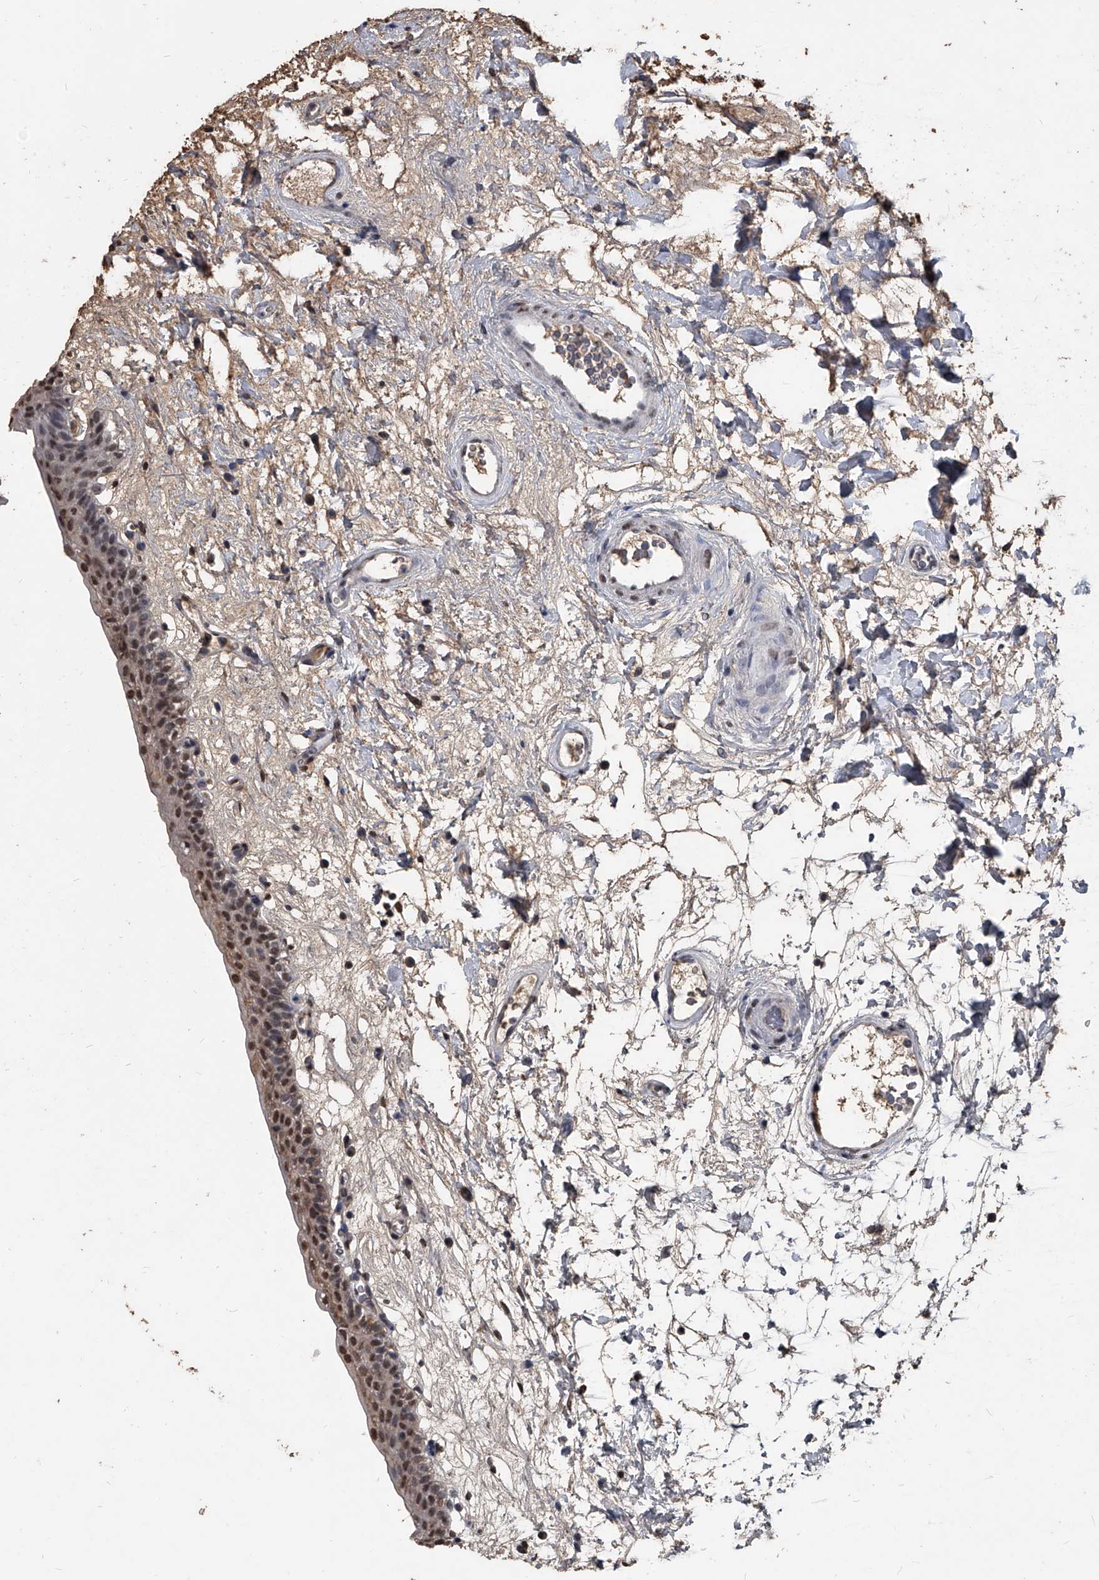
{"staining": {"intensity": "moderate", "quantity": ">75%", "location": "nuclear"}, "tissue": "urinary bladder", "cell_type": "Urothelial cells", "image_type": "normal", "snomed": [{"axis": "morphology", "description": "Normal tissue, NOS"}, {"axis": "topography", "description": "Urinary bladder"}], "caption": "This photomicrograph exhibits benign urinary bladder stained with immunohistochemistry (IHC) to label a protein in brown. The nuclear of urothelial cells show moderate positivity for the protein. Nuclei are counter-stained blue.", "gene": "MATR3", "patient": {"sex": "male", "age": 83}}